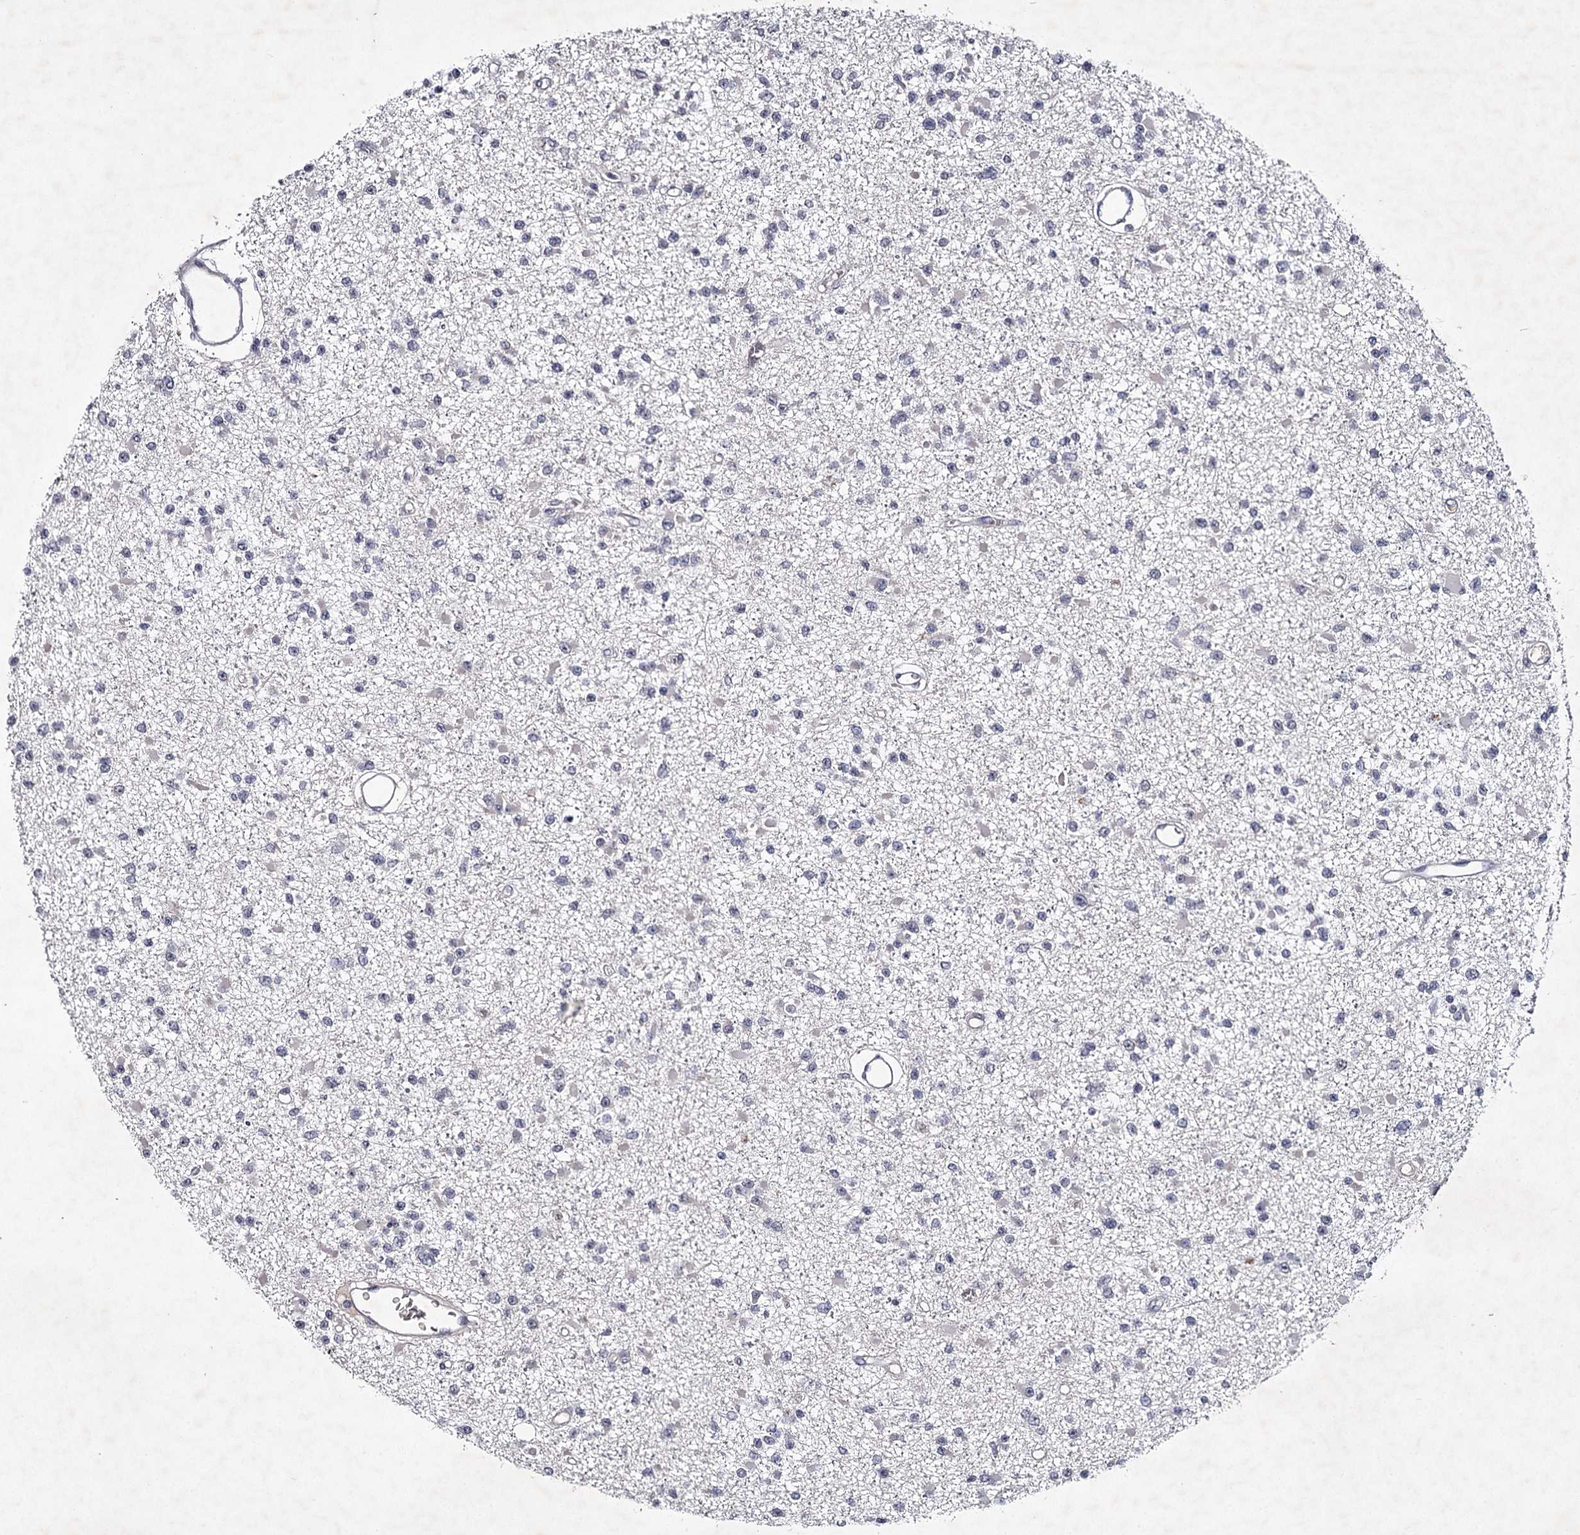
{"staining": {"intensity": "negative", "quantity": "none", "location": "none"}, "tissue": "glioma", "cell_type": "Tumor cells", "image_type": "cancer", "snomed": [{"axis": "morphology", "description": "Glioma, malignant, Low grade"}, {"axis": "topography", "description": "Brain"}], "caption": "A micrograph of human glioma is negative for staining in tumor cells.", "gene": "FDXACB1", "patient": {"sex": "female", "age": 22}}